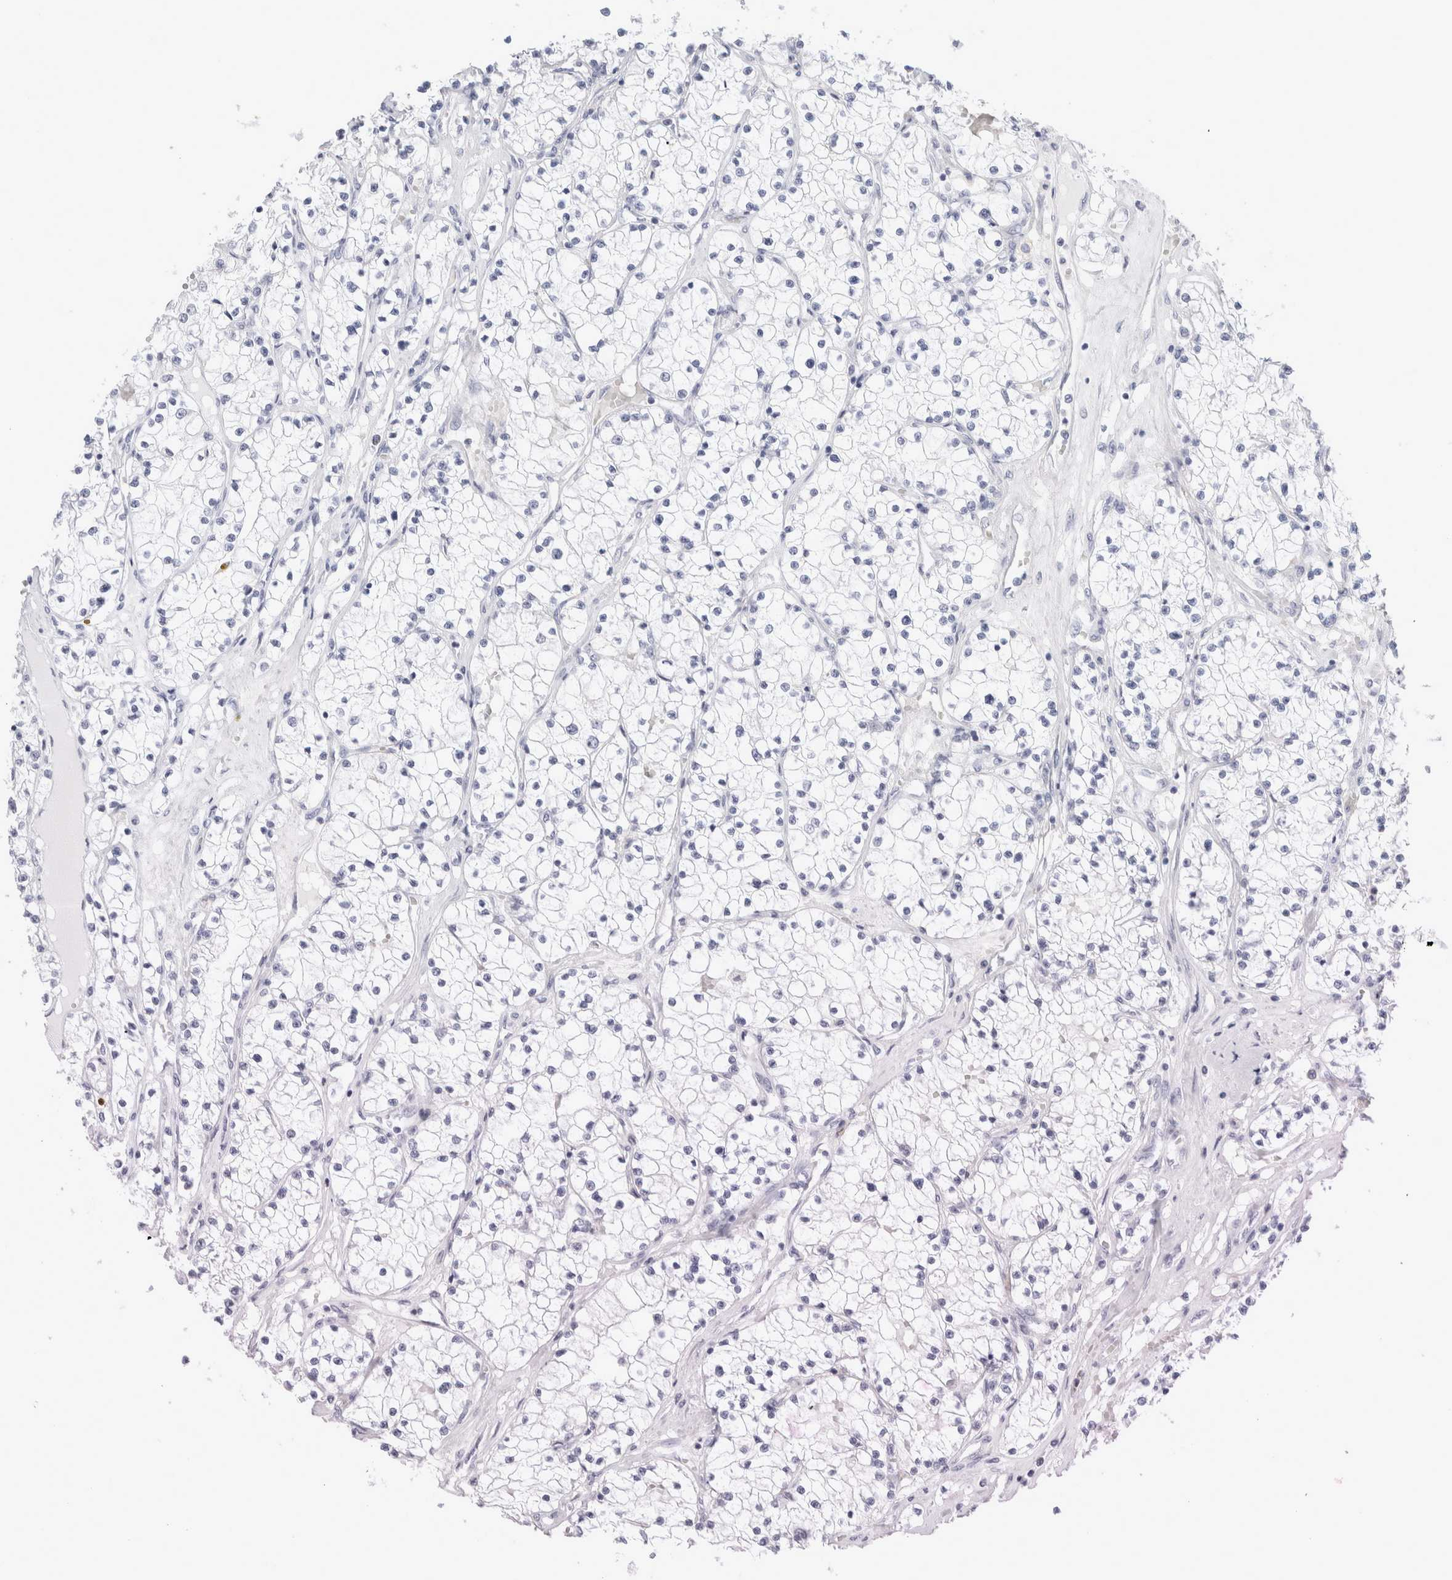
{"staining": {"intensity": "negative", "quantity": "none", "location": "none"}, "tissue": "renal cancer", "cell_type": "Tumor cells", "image_type": "cancer", "snomed": [{"axis": "morphology", "description": "Normal tissue, NOS"}, {"axis": "morphology", "description": "Adenocarcinoma, NOS"}, {"axis": "topography", "description": "Kidney"}], "caption": "A high-resolution photomicrograph shows immunohistochemistry (IHC) staining of adenocarcinoma (renal), which reveals no significant expression in tumor cells. The staining was performed using DAB (3,3'-diaminobenzidine) to visualize the protein expression in brown, while the nuclei were stained in blue with hematoxylin (Magnification: 20x).", "gene": "MUC15", "patient": {"sex": "male", "age": 68}}